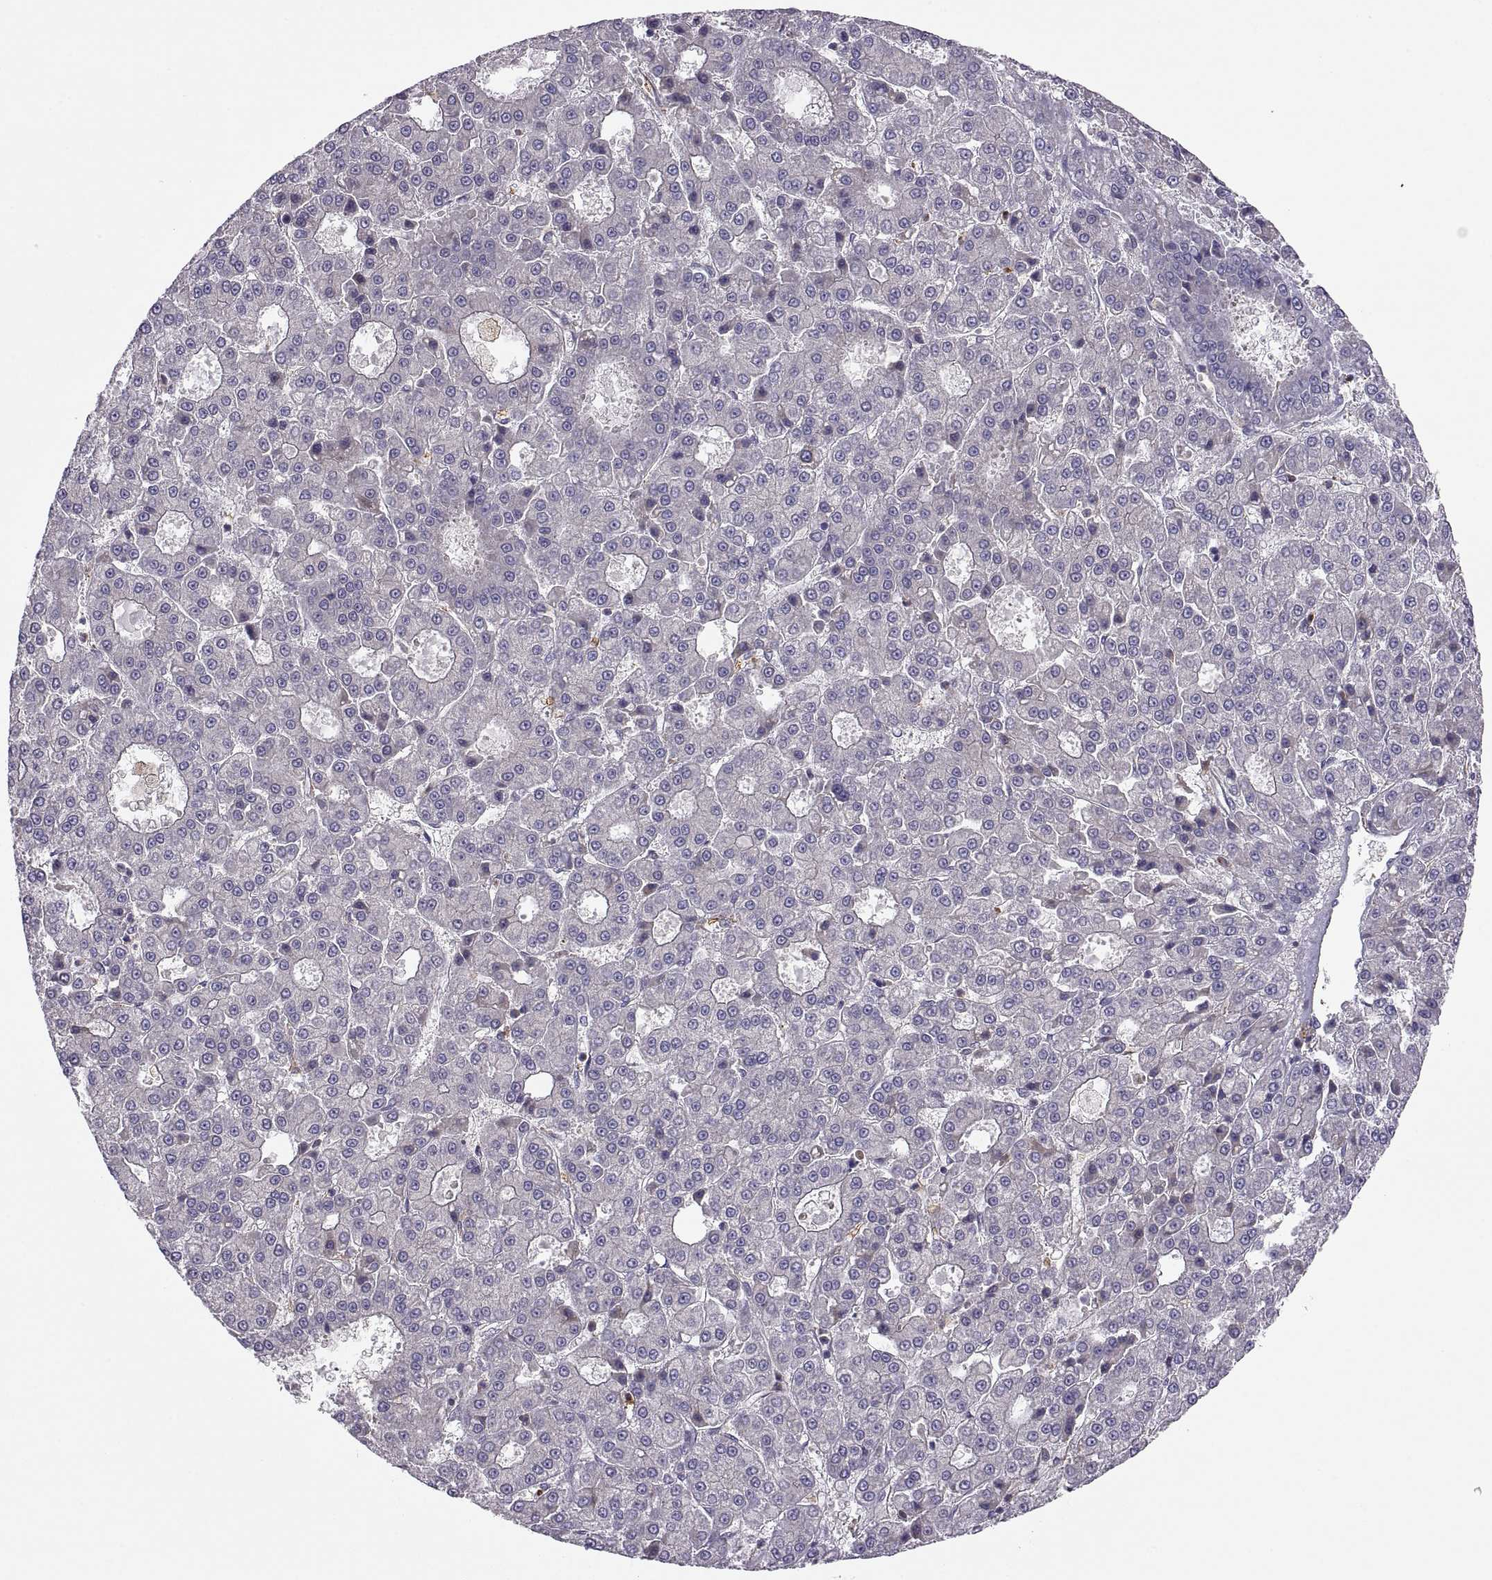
{"staining": {"intensity": "negative", "quantity": "none", "location": "none"}, "tissue": "liver cancer", "cell_type": "Tumor cells", "image_type": "cancer", "snomed": [{"axis": "morphology", "description": "Carcinoma, Hepatocellular, NOS"}, {"axis": "topography", "description": "Liver"}], "caption": "Micrograph shows no protein staining in tumor cells of hepatocellular carcinoma (liver) tissue.", "gene": "SPATA32", "patient": {"sex": "male", "age": 70}}